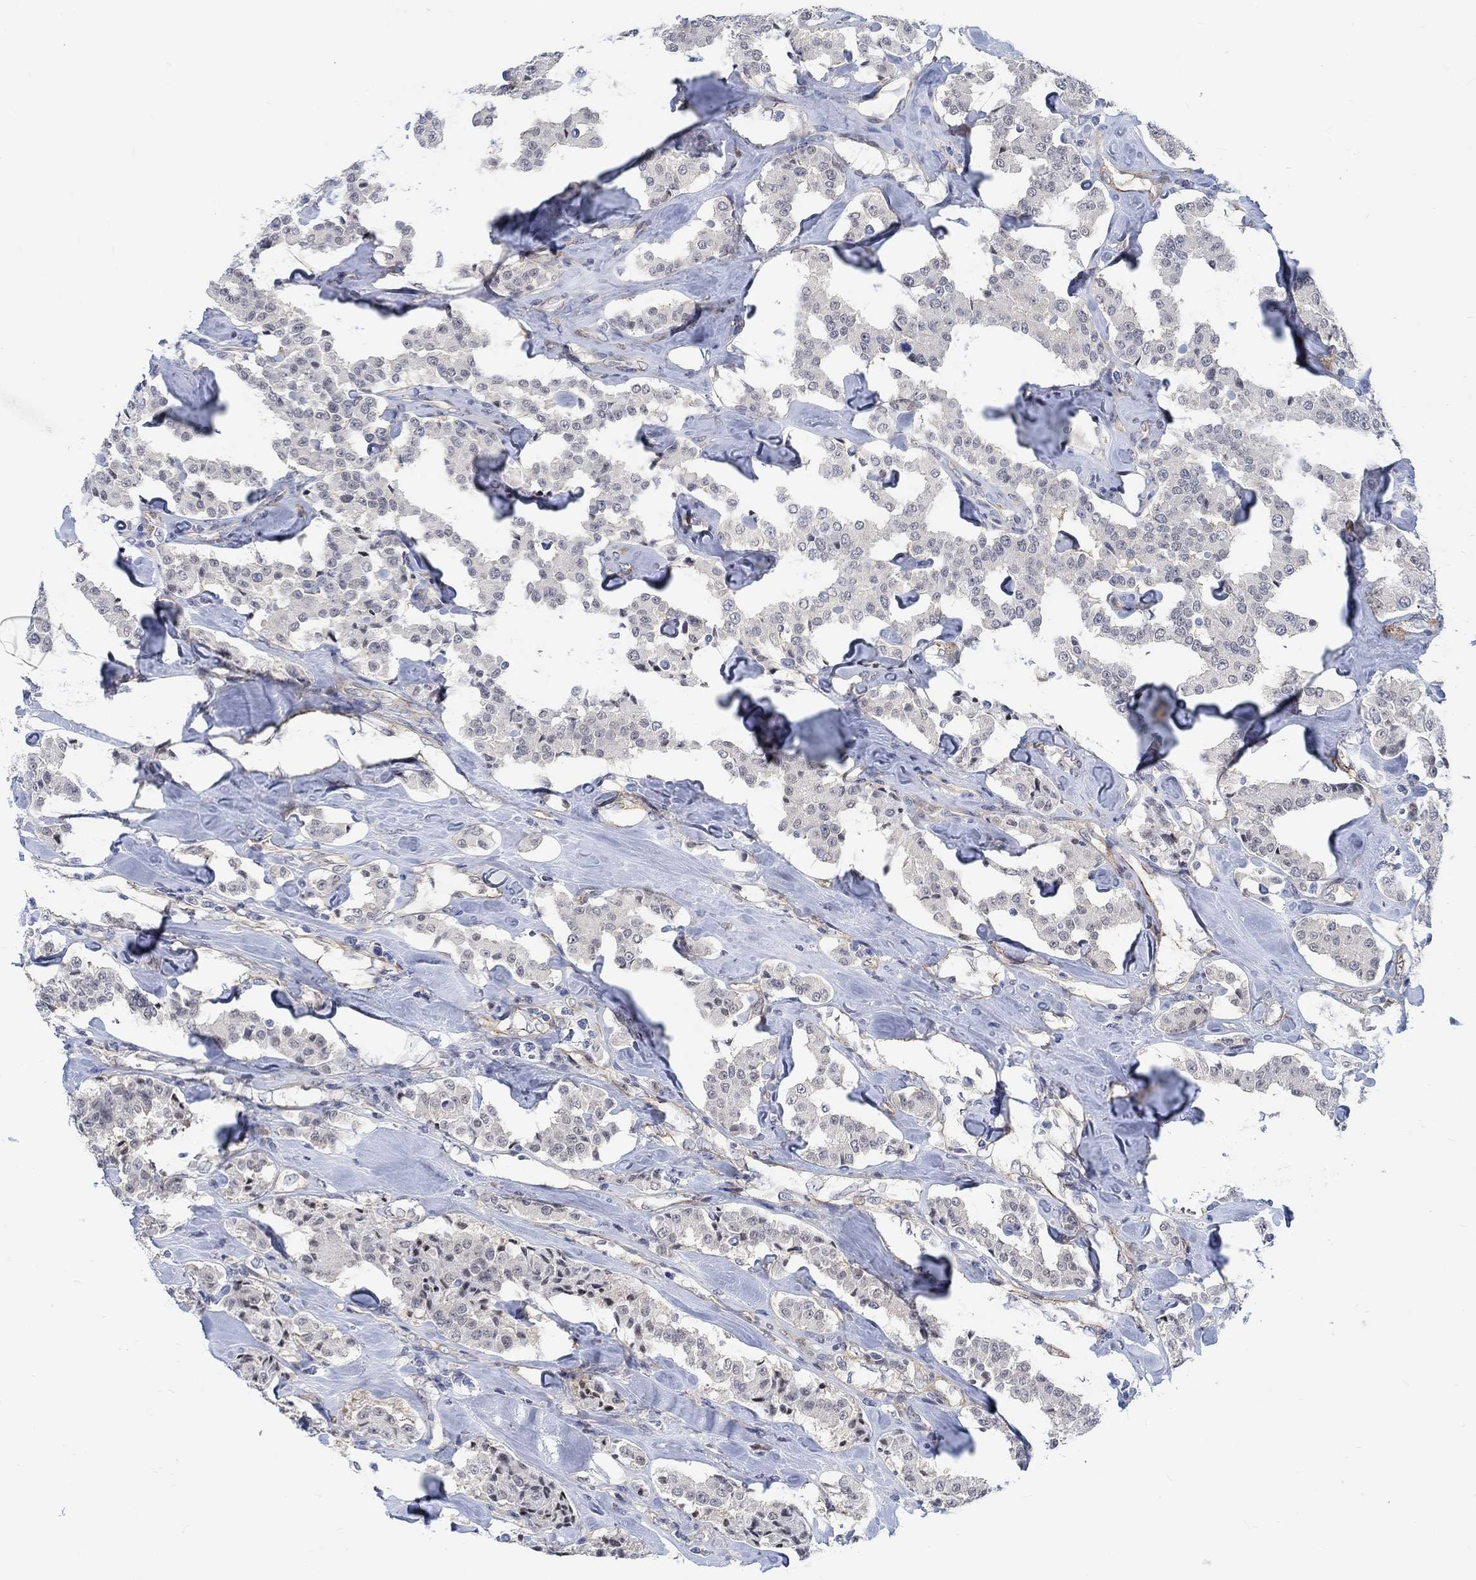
{"staining": {"intensity": "negative", "quantity": "none", "location": "none"}, "tissue": "carcinoid", "cell_type": "Tumor cells", "image_type": "cancer", "snomed": [{"axis": "morphology", "description": "Carcinoid, malignant, NOS"}, {"axis": "topography", "description": "Pancreas"}], "caption": "High magnification brightfield microscopy of carcinoid stained with DAB (brown) and counterstained with hematoxylin (blue): tumor cells show no significant staining. (IHC, brightfield microscopy, high magnification).", "gene": "KCNH8", "patient": {"sex": "male", "age": 41}}